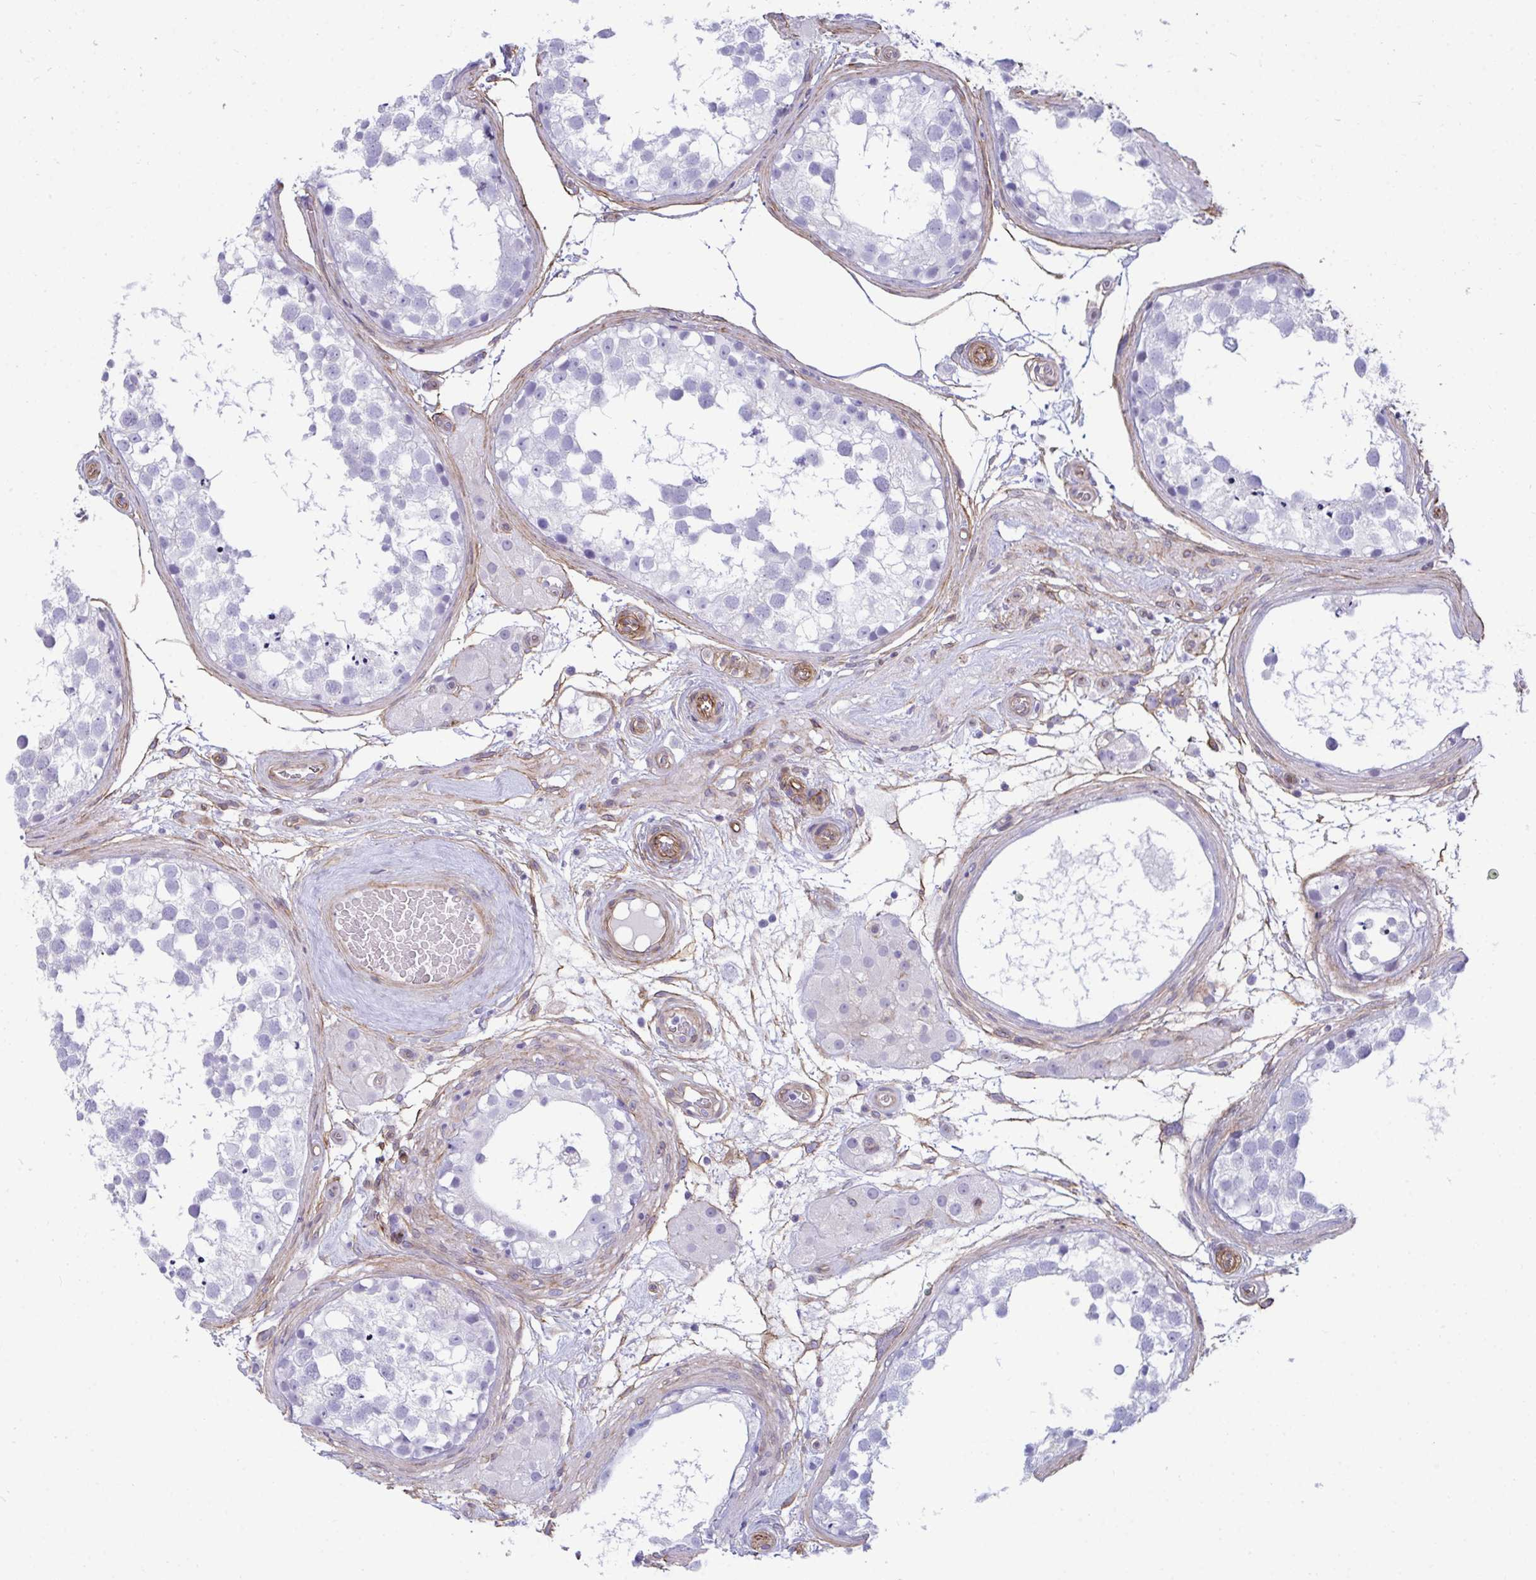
{"staining": {"intensity": "negative", "quantity": "none", "location": "none"}, "tissue": "testis", "cell_type": "Cells in seminiferous ducts", "image_type": "normal", "snomed": [{"axis": "morphology", "description": "Normal tissue, NOS"}, {"axis": "morphology", "description": "Seminoma, NOS"}, {"axis": "topography", "description": "Testis"}], "caption": "An immunohistochemistry photomicrograph of normal testis is shown. There is no staining in cells in seminiferous ducts of testis. (Brightfield microscopy of DAB immunohistochemistry (IHC) at high magnification).", "gene": "UBL3", "patient": {"sex": "male", "age": 65}}